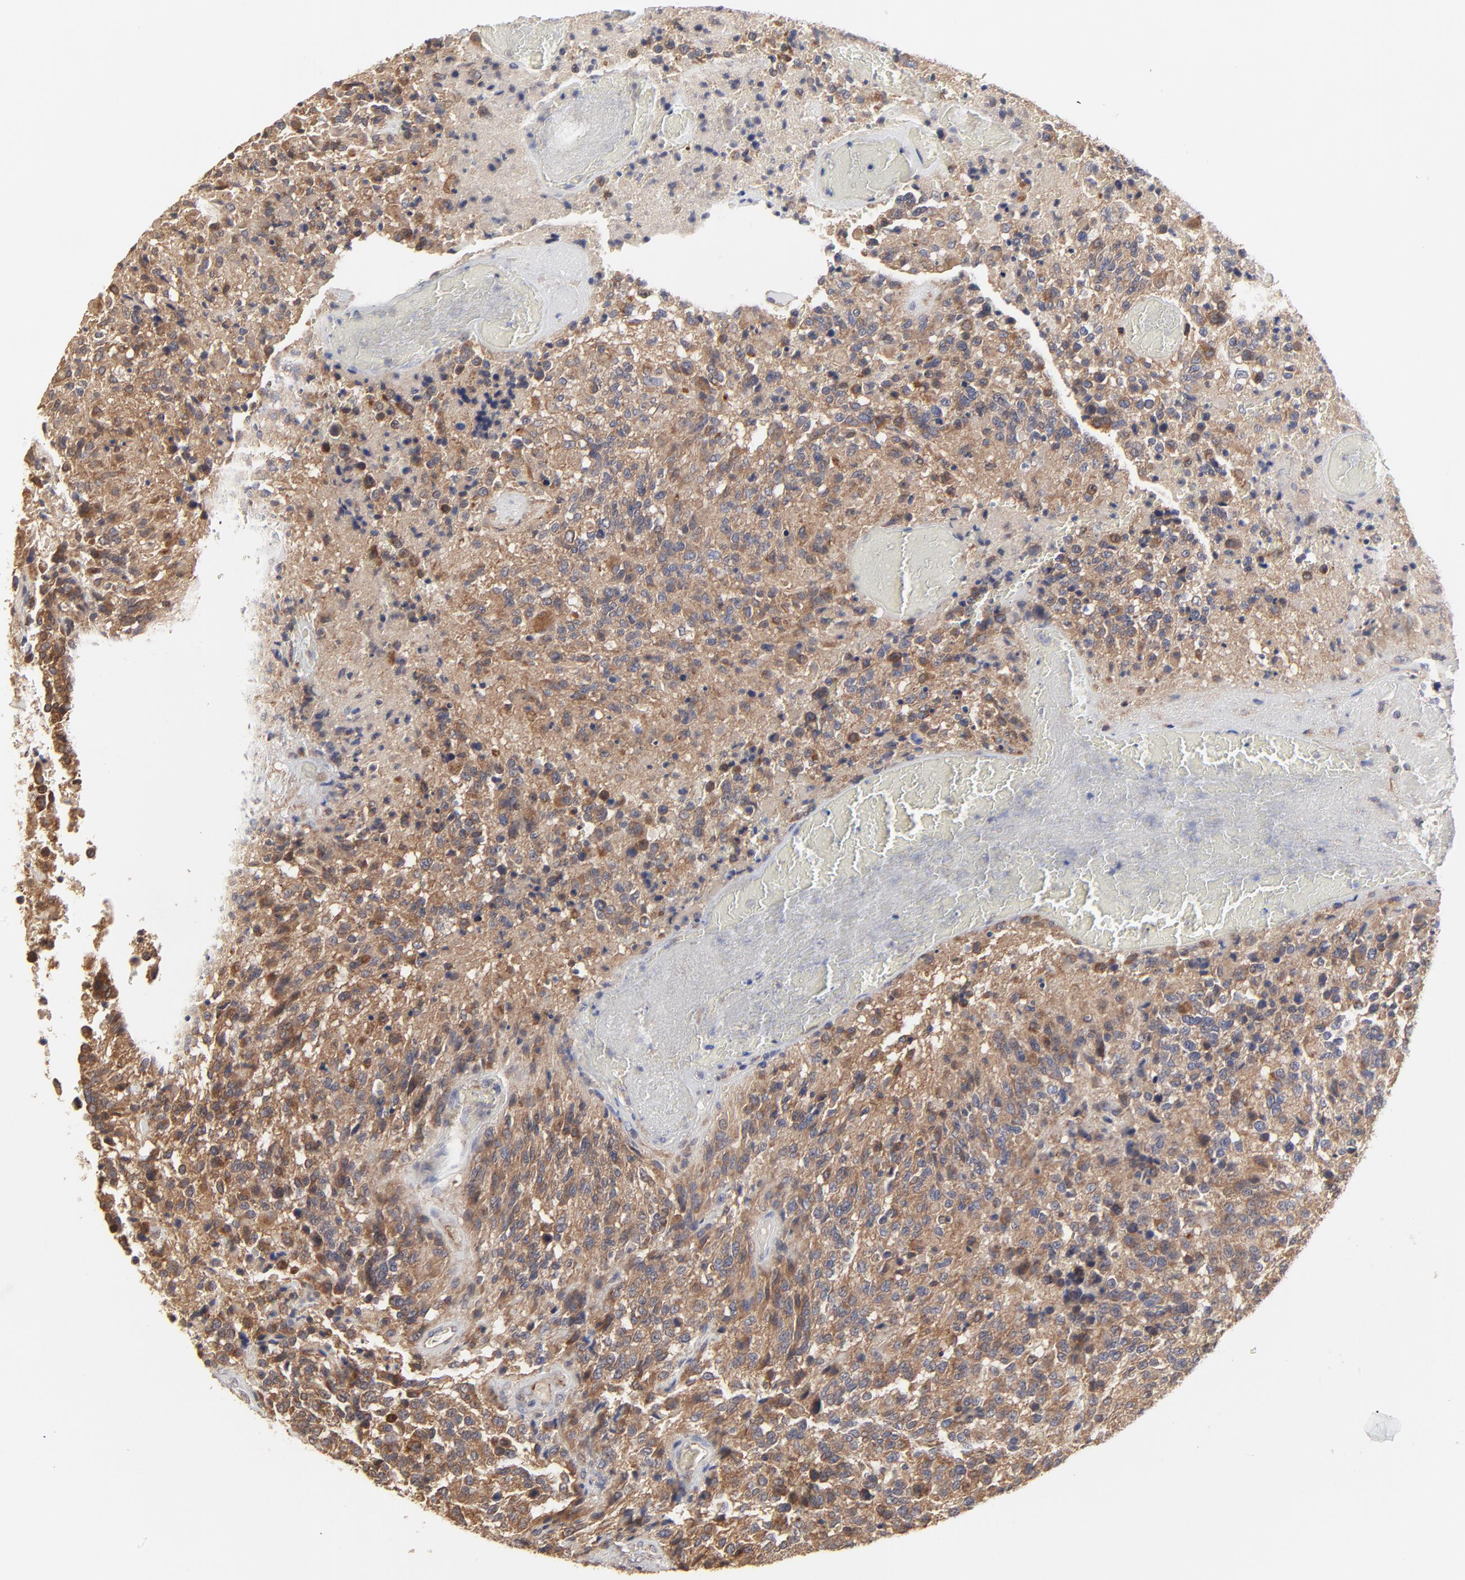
{"staining": {"intensity": "moderate", "quantity": ">75%", "location": "cytoplasmic/membranous"}, "tissue": "glioma", "cell_type": "Tumor cells", "image_type": "cancer", "snomed": [{"axis": "morphology", "description": "Glioma, malignant, High grade"}, {"axis": "topography", "description": "Brain"}], "caption": "Immunohistochemistry (IHC) (DAB (3,3'-diaminobenzidine)) staining of human glioma exhibits moderate cytoplasmic/membranous protein staining in approximately >75% of tumor cells.", "gene": "RAB9A", "patient": {"sex": "male", "age": 36}}